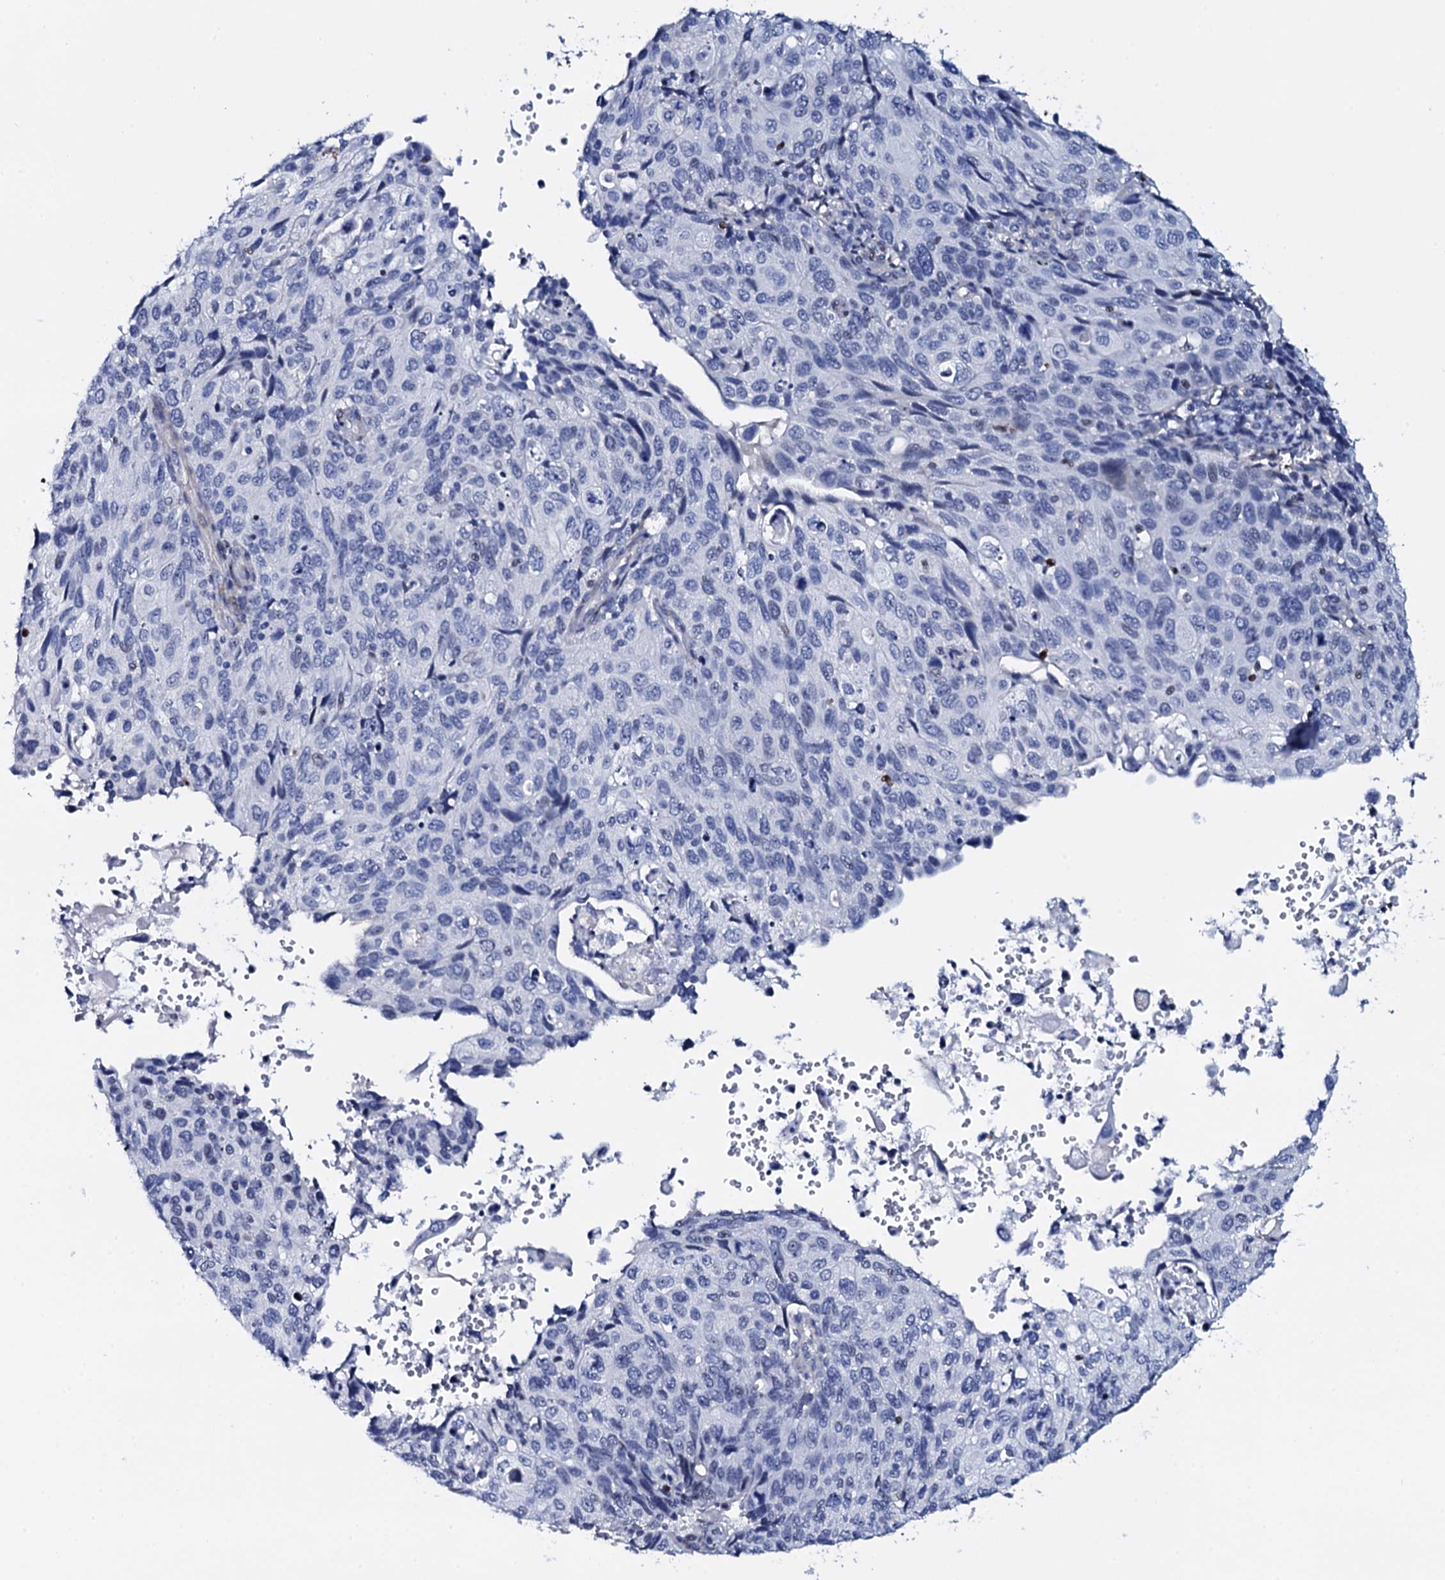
{"staining": {"intensity": "negative", "quantity": "none", "location": "none"}, "tissue": "cervical cancer", "cell_type": "Tumor cells", "image_type": "cancer", "snomed": [{"axis": "morphology", "description": "Squamous cell carcinoma, NOS"}, {"axis": "topography", "description": "Cervix"}], "caption": "A micrograph of human cervical cancer (squamous cell carcinoma) is negative for staining in tumor cells. Nuclei are stained in blue.", "gene": "NPM2", "patient": {"sex": "female", "age": 70}}